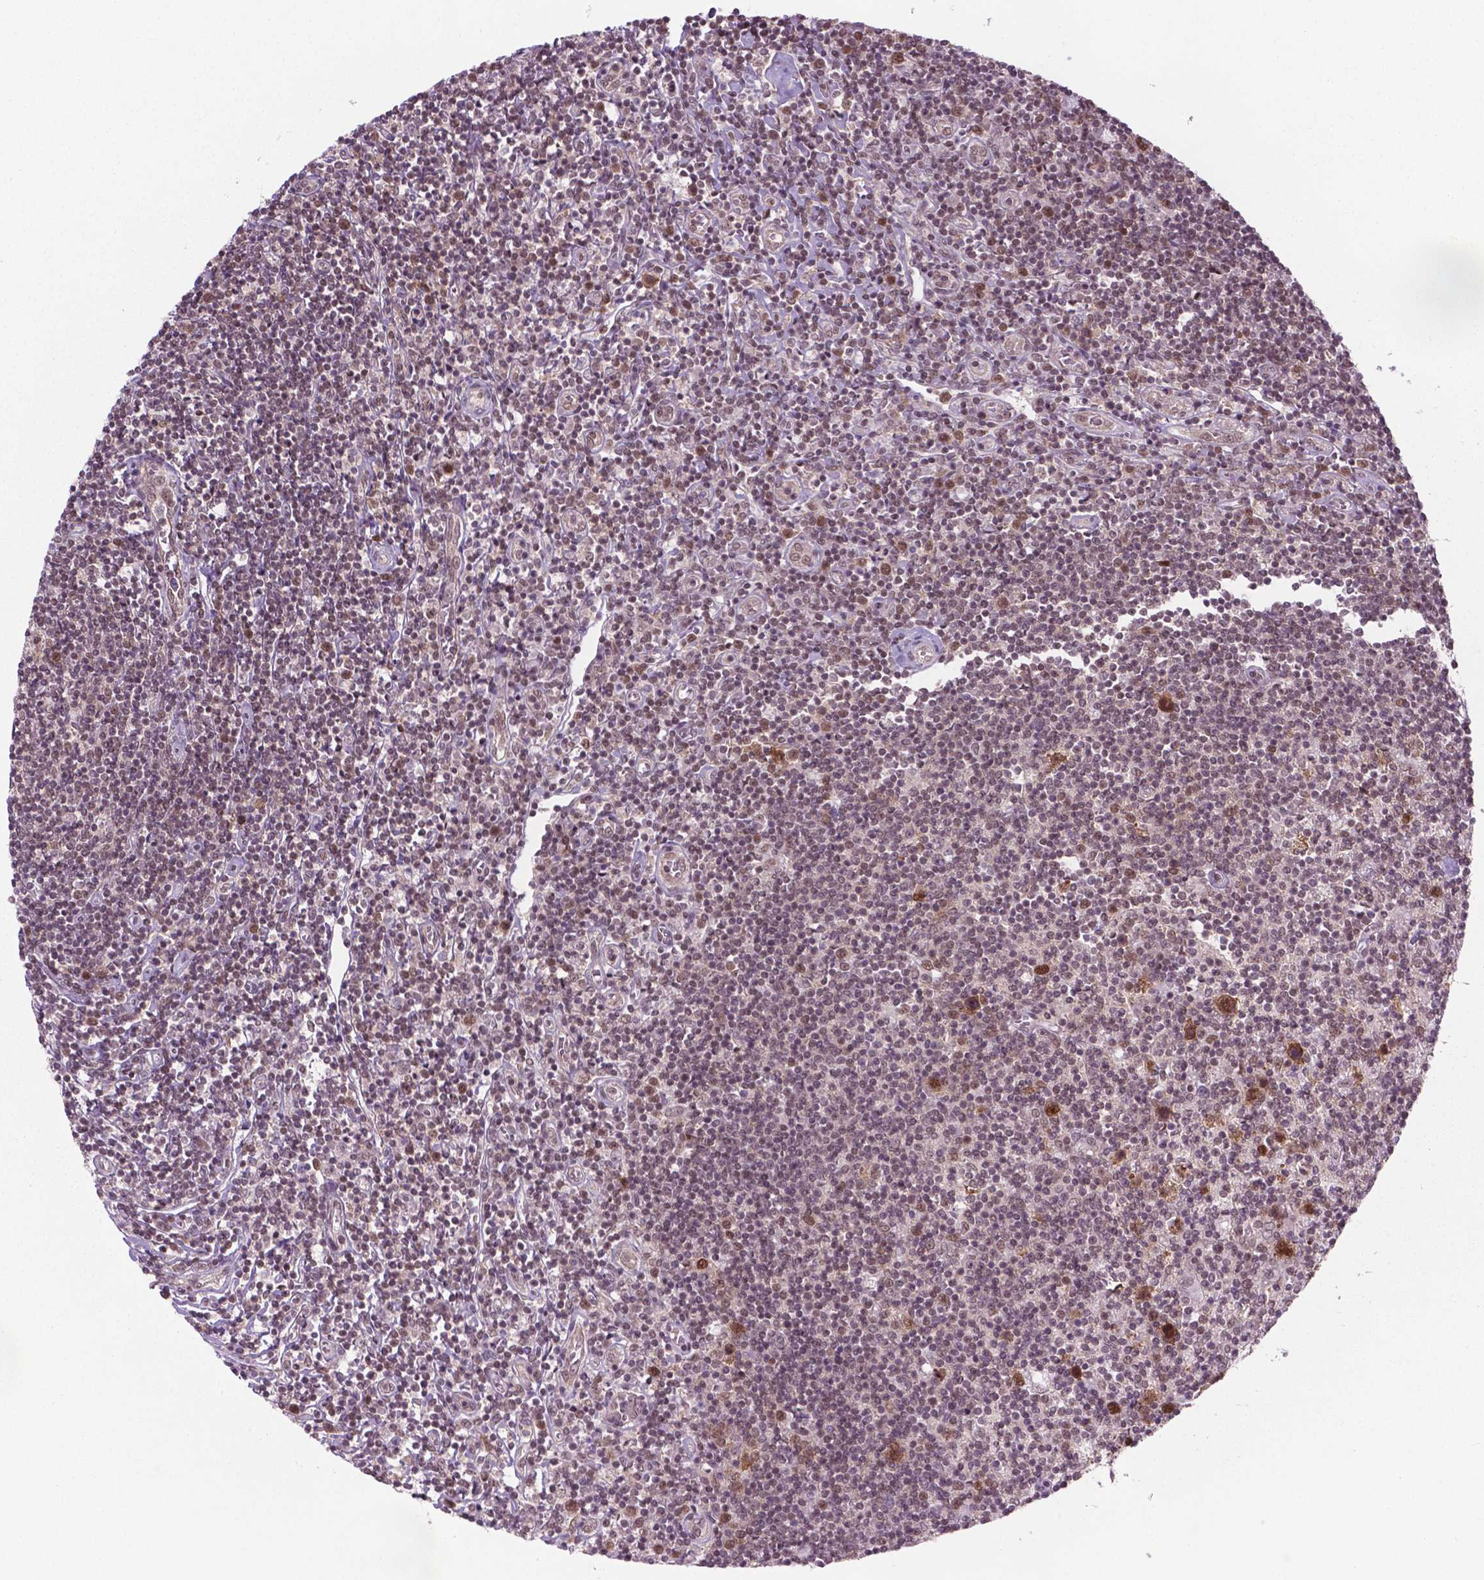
{"staining": {"intensity": "moderate", "quantity": ">75%", "location": "nuclear"}, "tissue": "lymphoma", "cell_type": "Tumor cells", "image_type": "cancer", "snomed": [{"axis": "morphology", "description": "Hodgkin's disease, NOS"}, {"axis": "topography", "description": "Lymph node"}], "caption": "A photomicrograph showing moderate nuclear expression in approximately >75% of tumor cells in Hodgkin's disease, as visualized by brown immunohistochemical staining.", "gene": "PHAX", "patient": {"sex": "male", "age": 40}}